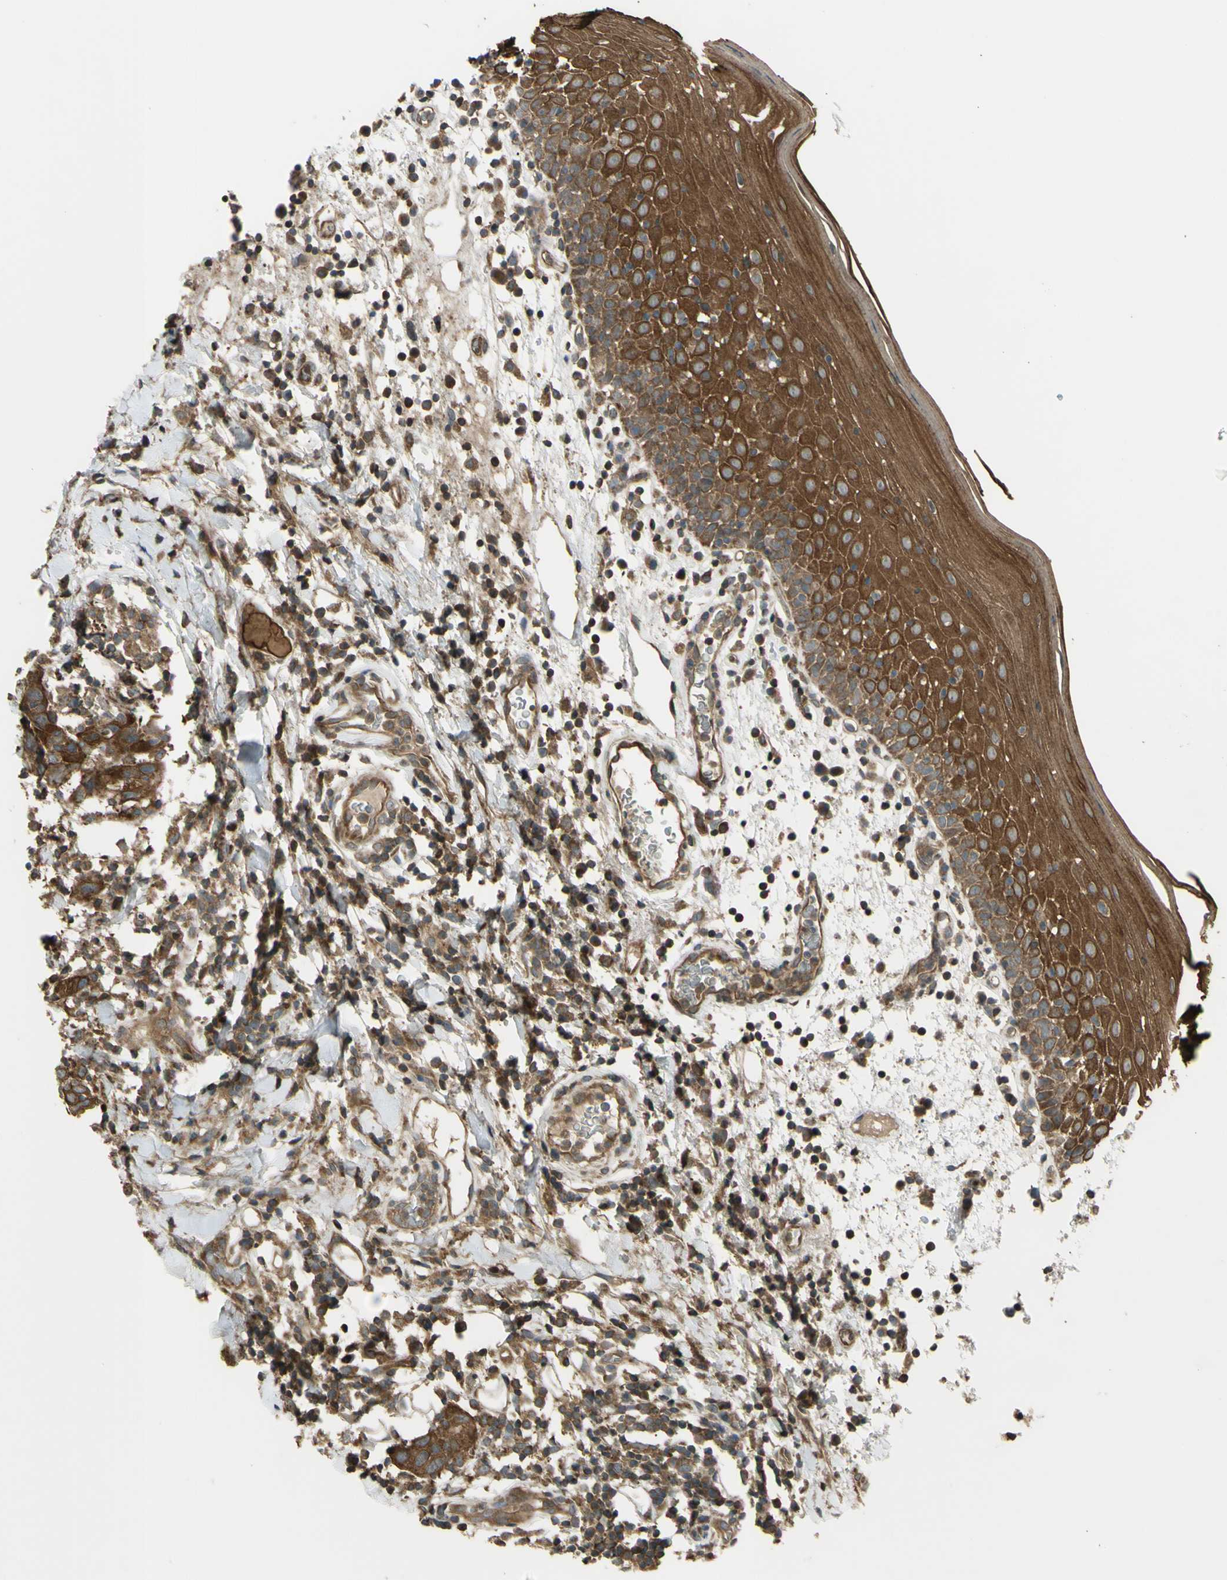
{"staining": {"intensity": "strong", "quantity": ">75%", "location": "cytoplasmic/membranous"}, "tissue": "oral mucosa", "cell_type": "Squamous epithelial cells", "image_type": "normal", "snomed": [{"axis": "morphology", "description": "Normal tissue, NOS"}, {"axis": "morphology", "description": "Squamous cell carcinoma, NOS"}, {"axis": "topography", "description": "Skeletal muscle"}, {"axis": "topography", "description": "Oral tissue"}], "caption": "Protein staining reveals strong cytoplasmic/membranous positivity in about >75% of squamous epithelial cells in normal oral mucosa.", "gene": "FLII", "patient": {"sex": "male", "age": 71}}